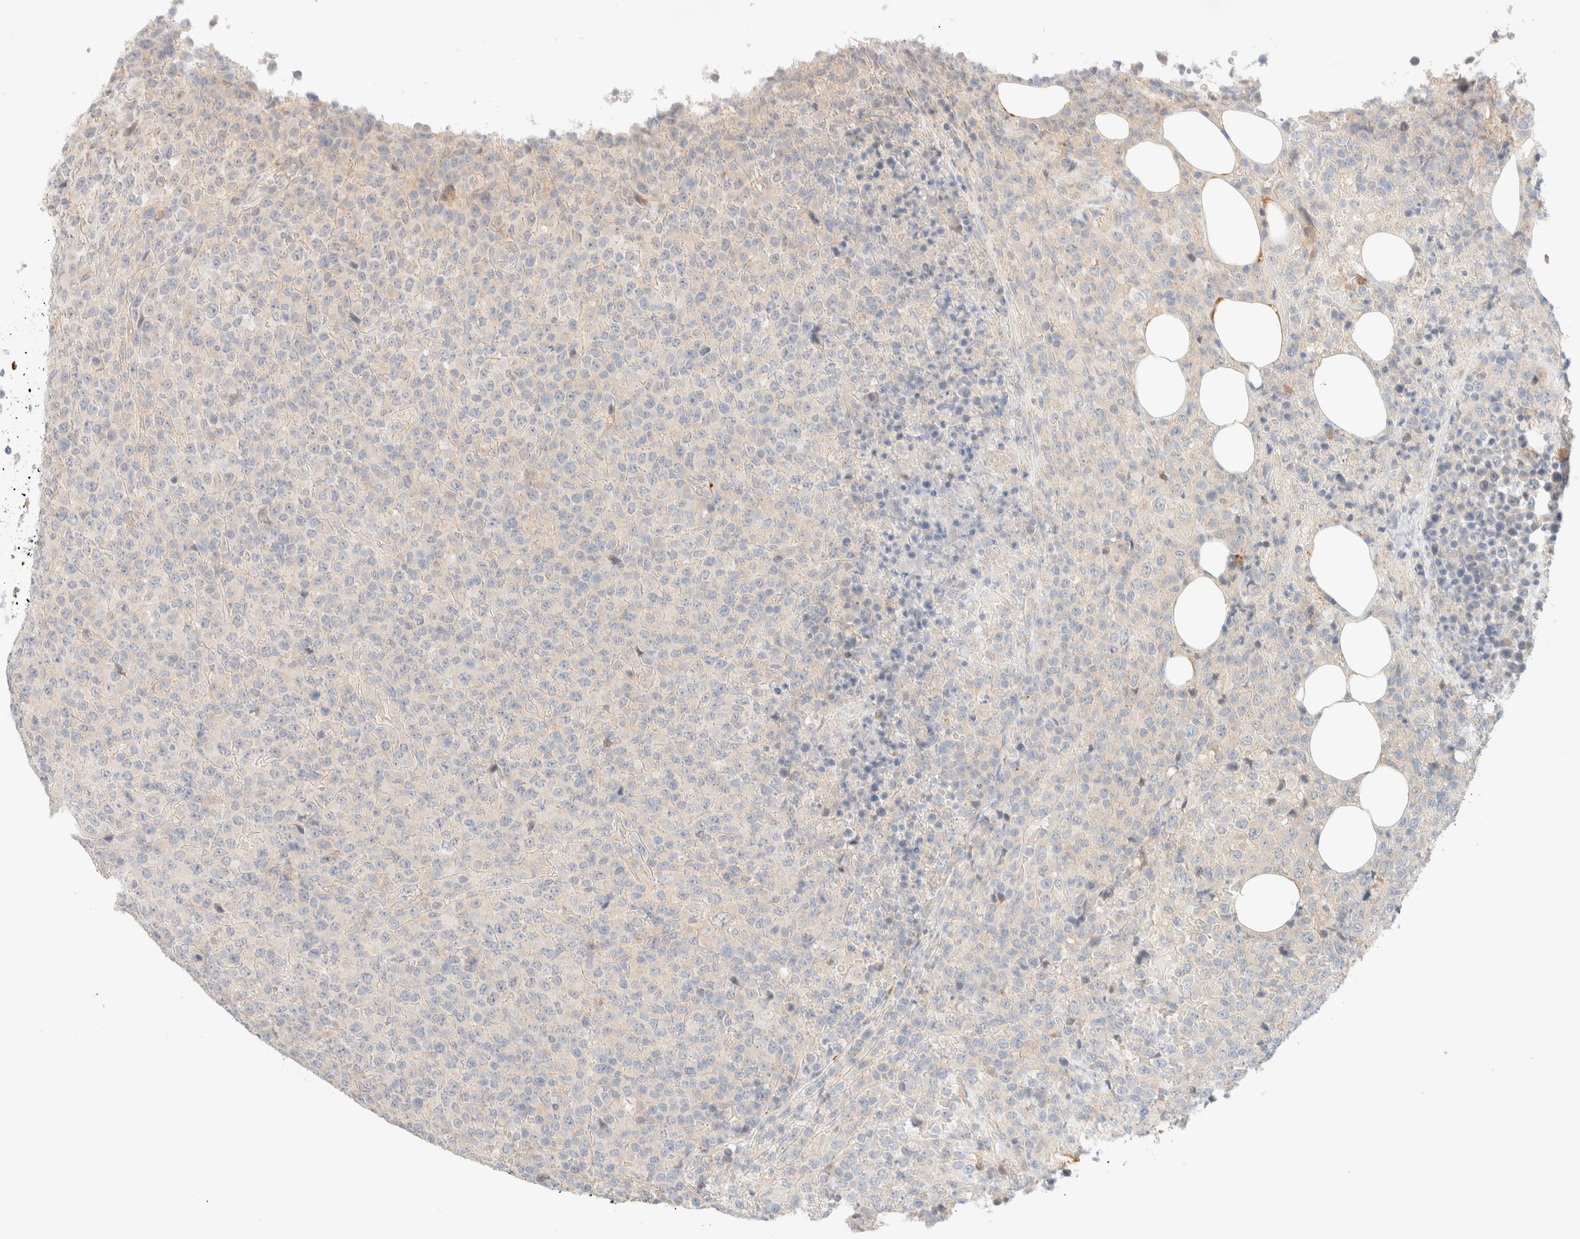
{"staining": {"intensity": "negative", "quantity": "none", "location": "none"}, "tissue": "lymphoma", "cell_type": "Tumor cells", "image_type": "cancer", "snomed": [{"axis": "morphology", "description": "Malignant lymphoma, non-Hodgkin's type, High grade"}, {"axis": "topography", "description": "Lymph node"}], "caption": "Immunohistochemistry of human high-grade malignant lymphoma, non-Hodgkin's type exhibits no expression in tumor cells.", "gene": "SGSM2", "patient": {"sex": "male", "age": 13}}